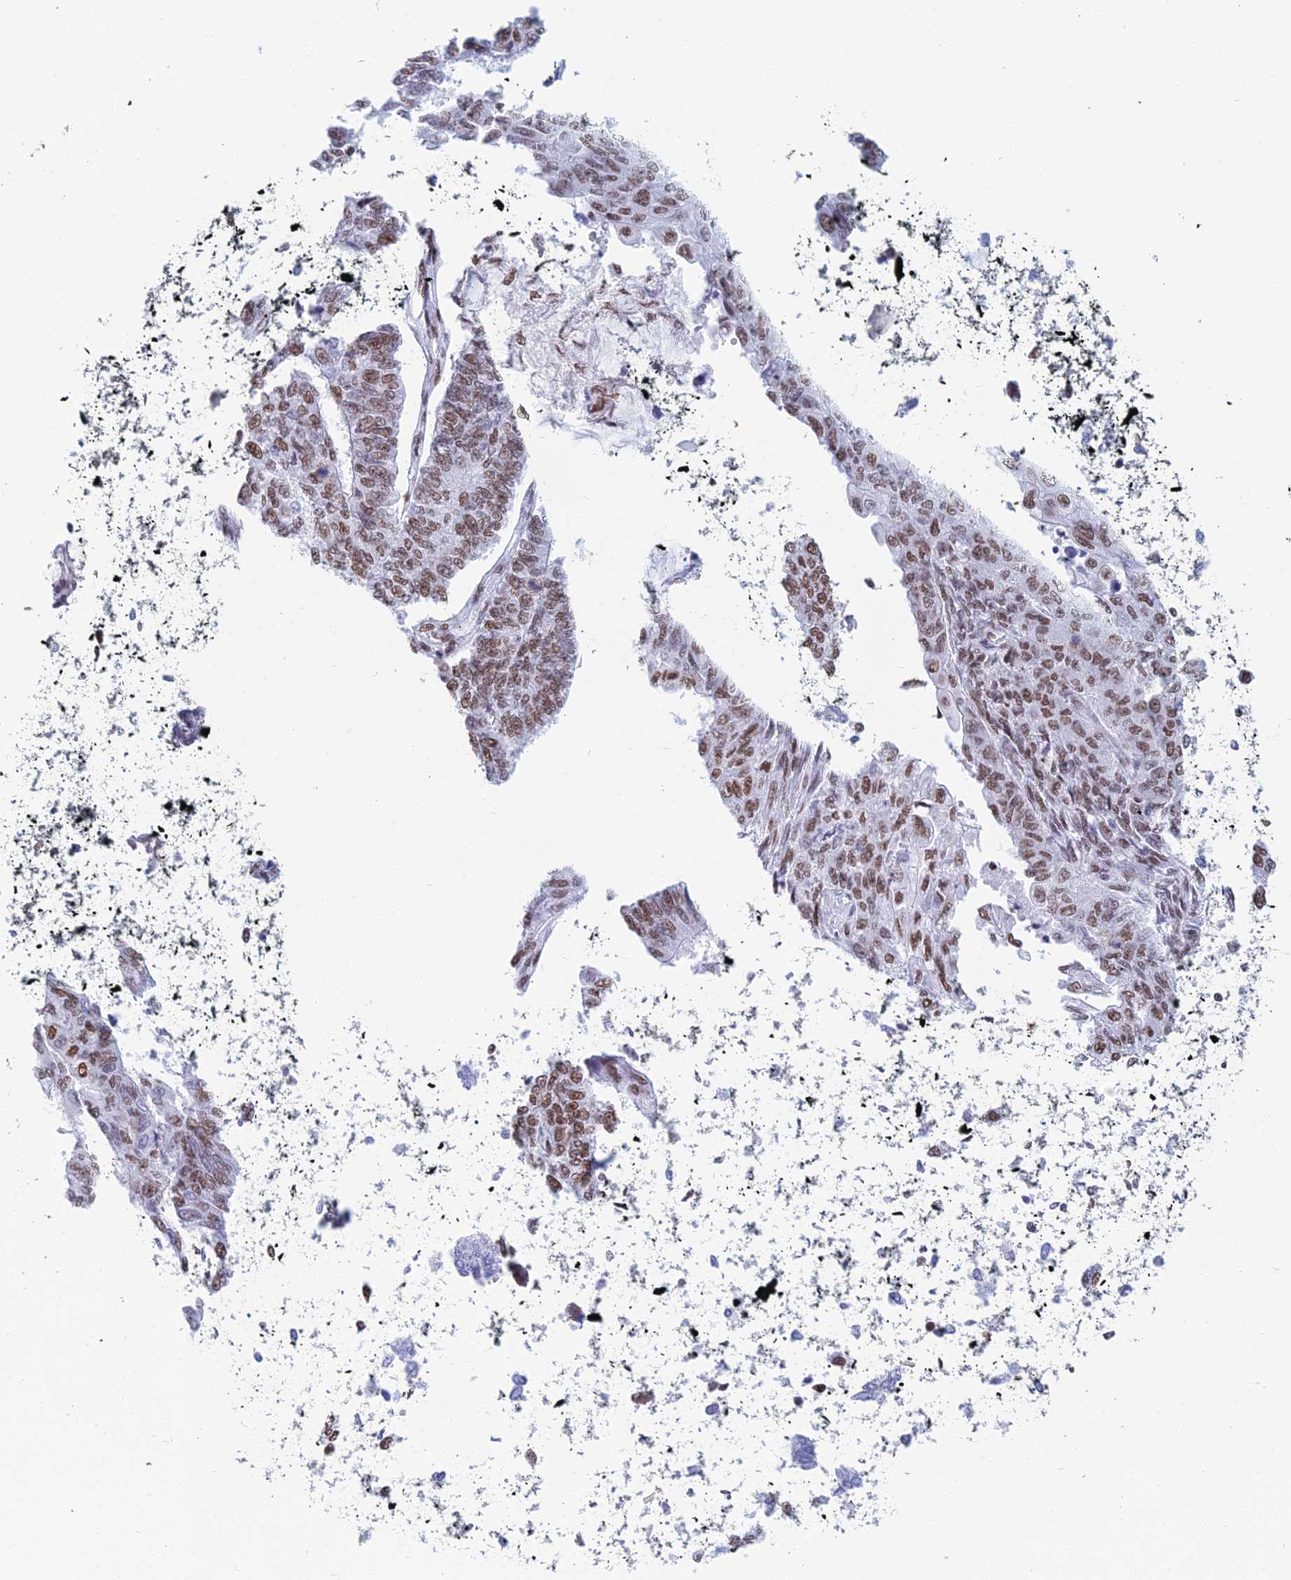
{"staining": {"intensity": "moderate", "quantity": ">75%", "location": "nuclear"}, "tissue": "endometrial cancer", "cell_type": "Tumor cells", "image_type": "cancer", "snomed": [{"axis": "morphology", "description": "Adenocarcinoma, NOS"}, {"axis": "topography", "description": "Endometrium"}], "caption": "This image shows endometrial adenocarcinoma stained with immunohistochemistry (IHC) to label a protein in brown. The nuclear of tumor cells show moderate positivity for the protein. Nuclei are counter-stained blue.", "gene": "CDC26", "patient": {"sex": "female", "age": 32}}